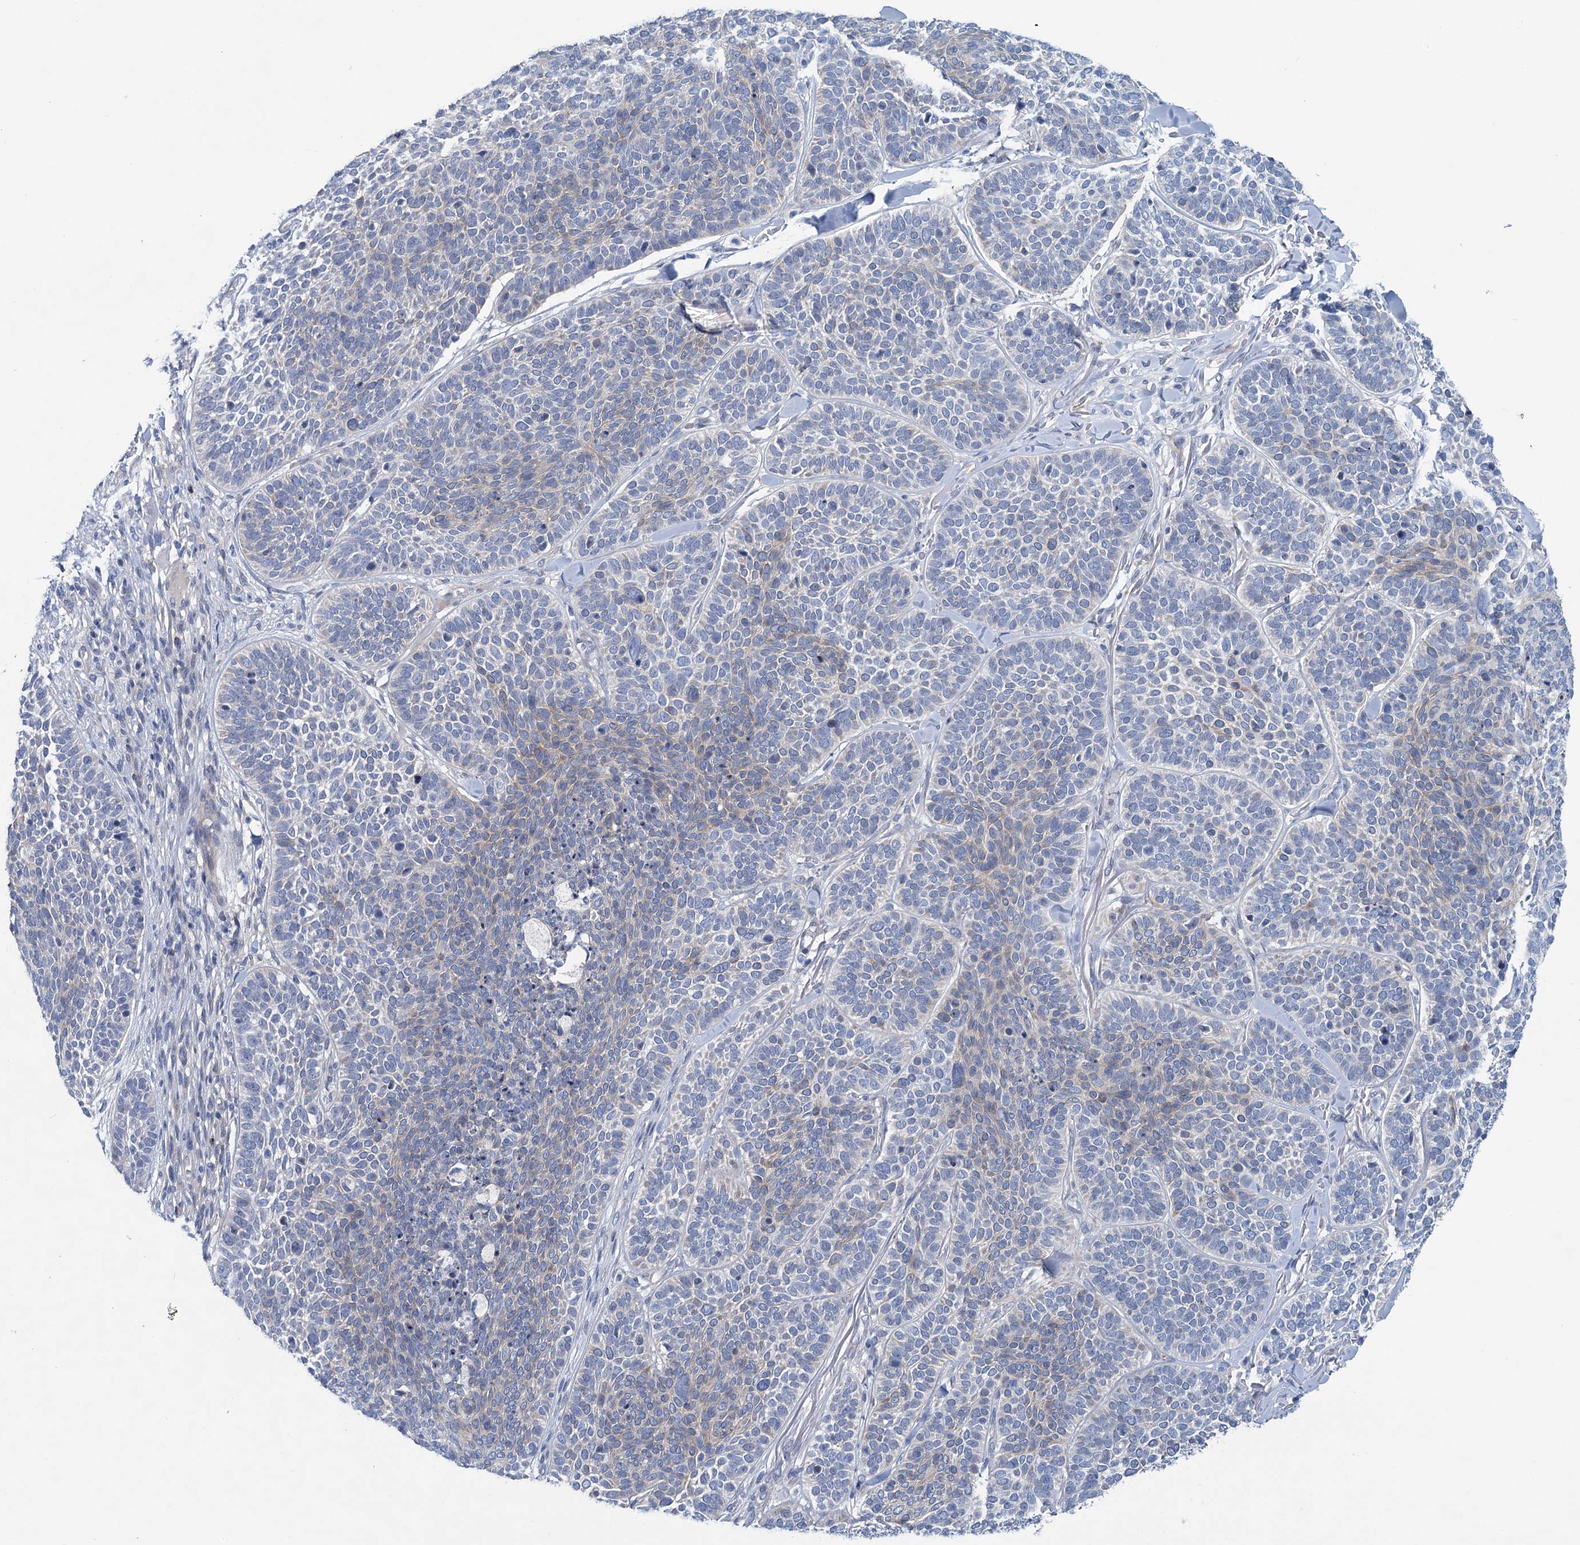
{"staining": {"intensity": "weak", "quantity": "<25%", "location": "cytoplasmic/membranous"}, "tissue": "skin cancer", "cell_type": "Tumor cells", "image_type": "cancer", "snomed": [{"axis": "morphology", "description": "Basal cell carcinoma"}, {"axis": "topography", "description": "Skin"}], "caption": "A high-resolution micrograph shows immunohistochemistry (IHC) staining of skin cancer, which displays no significant staining in tumor cells.", "gene": "CHDH", "patient": {"sex": "male", "age": 85}}